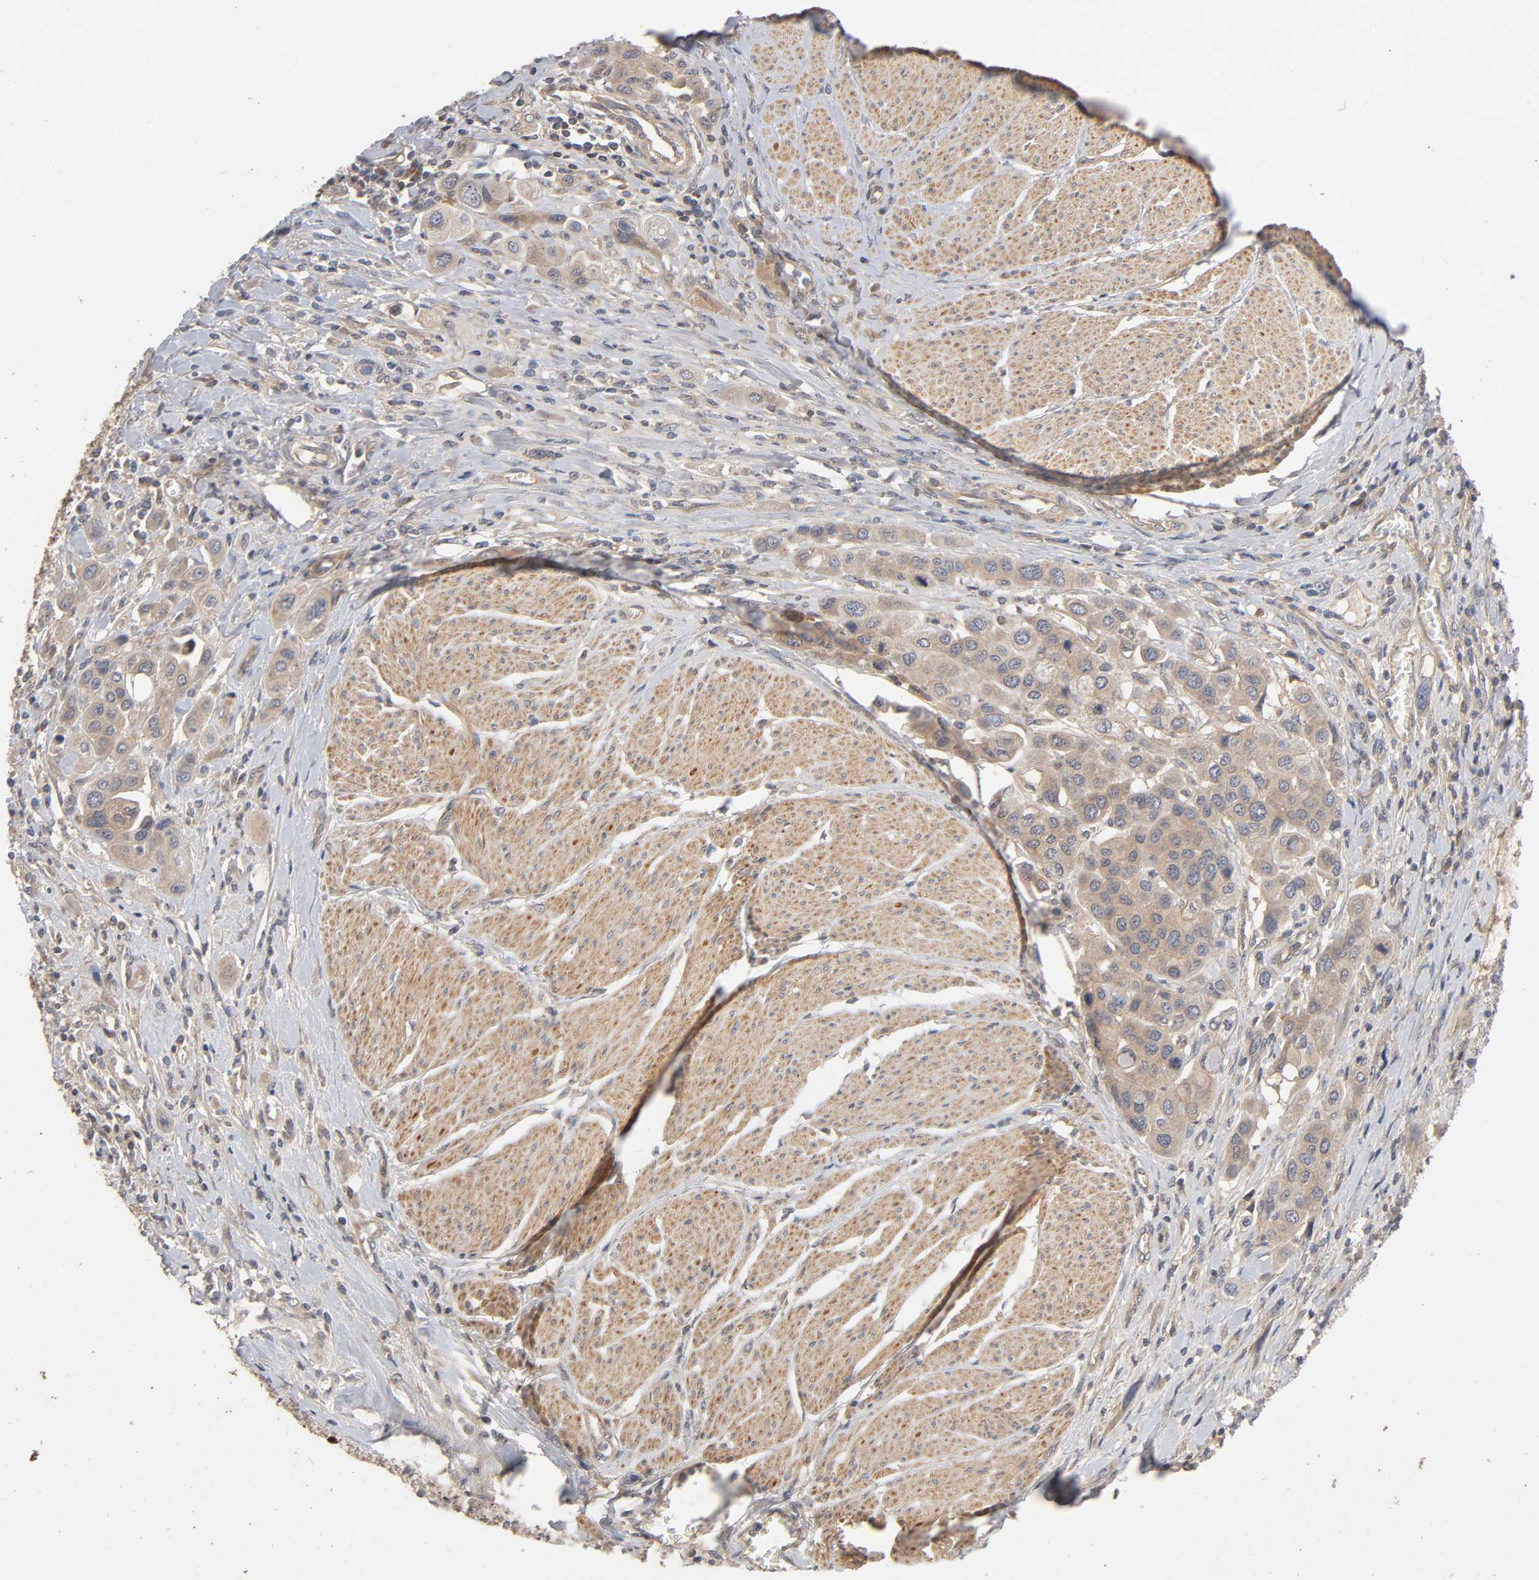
{"staining": {"intensity": "moderate", "quantity": ">75%", "location": "cytoplasmic/membranous"}, "tissue": "urothelial cancer", "cell_type": "Tumor cells", "image_type": "cancer", "snomed": [{"axis": "morphology", "description": "Urothelial carcinoma, High grade"}, {"axis": "topography", "description": "Urinary bladder"}], "caption": "The histopathology image shows a brown stain indicating the presence of a protein in the cytoplasmic/membranous of tumor cells in urothelial carcinoma (high-grade).", "gene": "CPB2", "patient": {"sex": "male", "age": 50}}